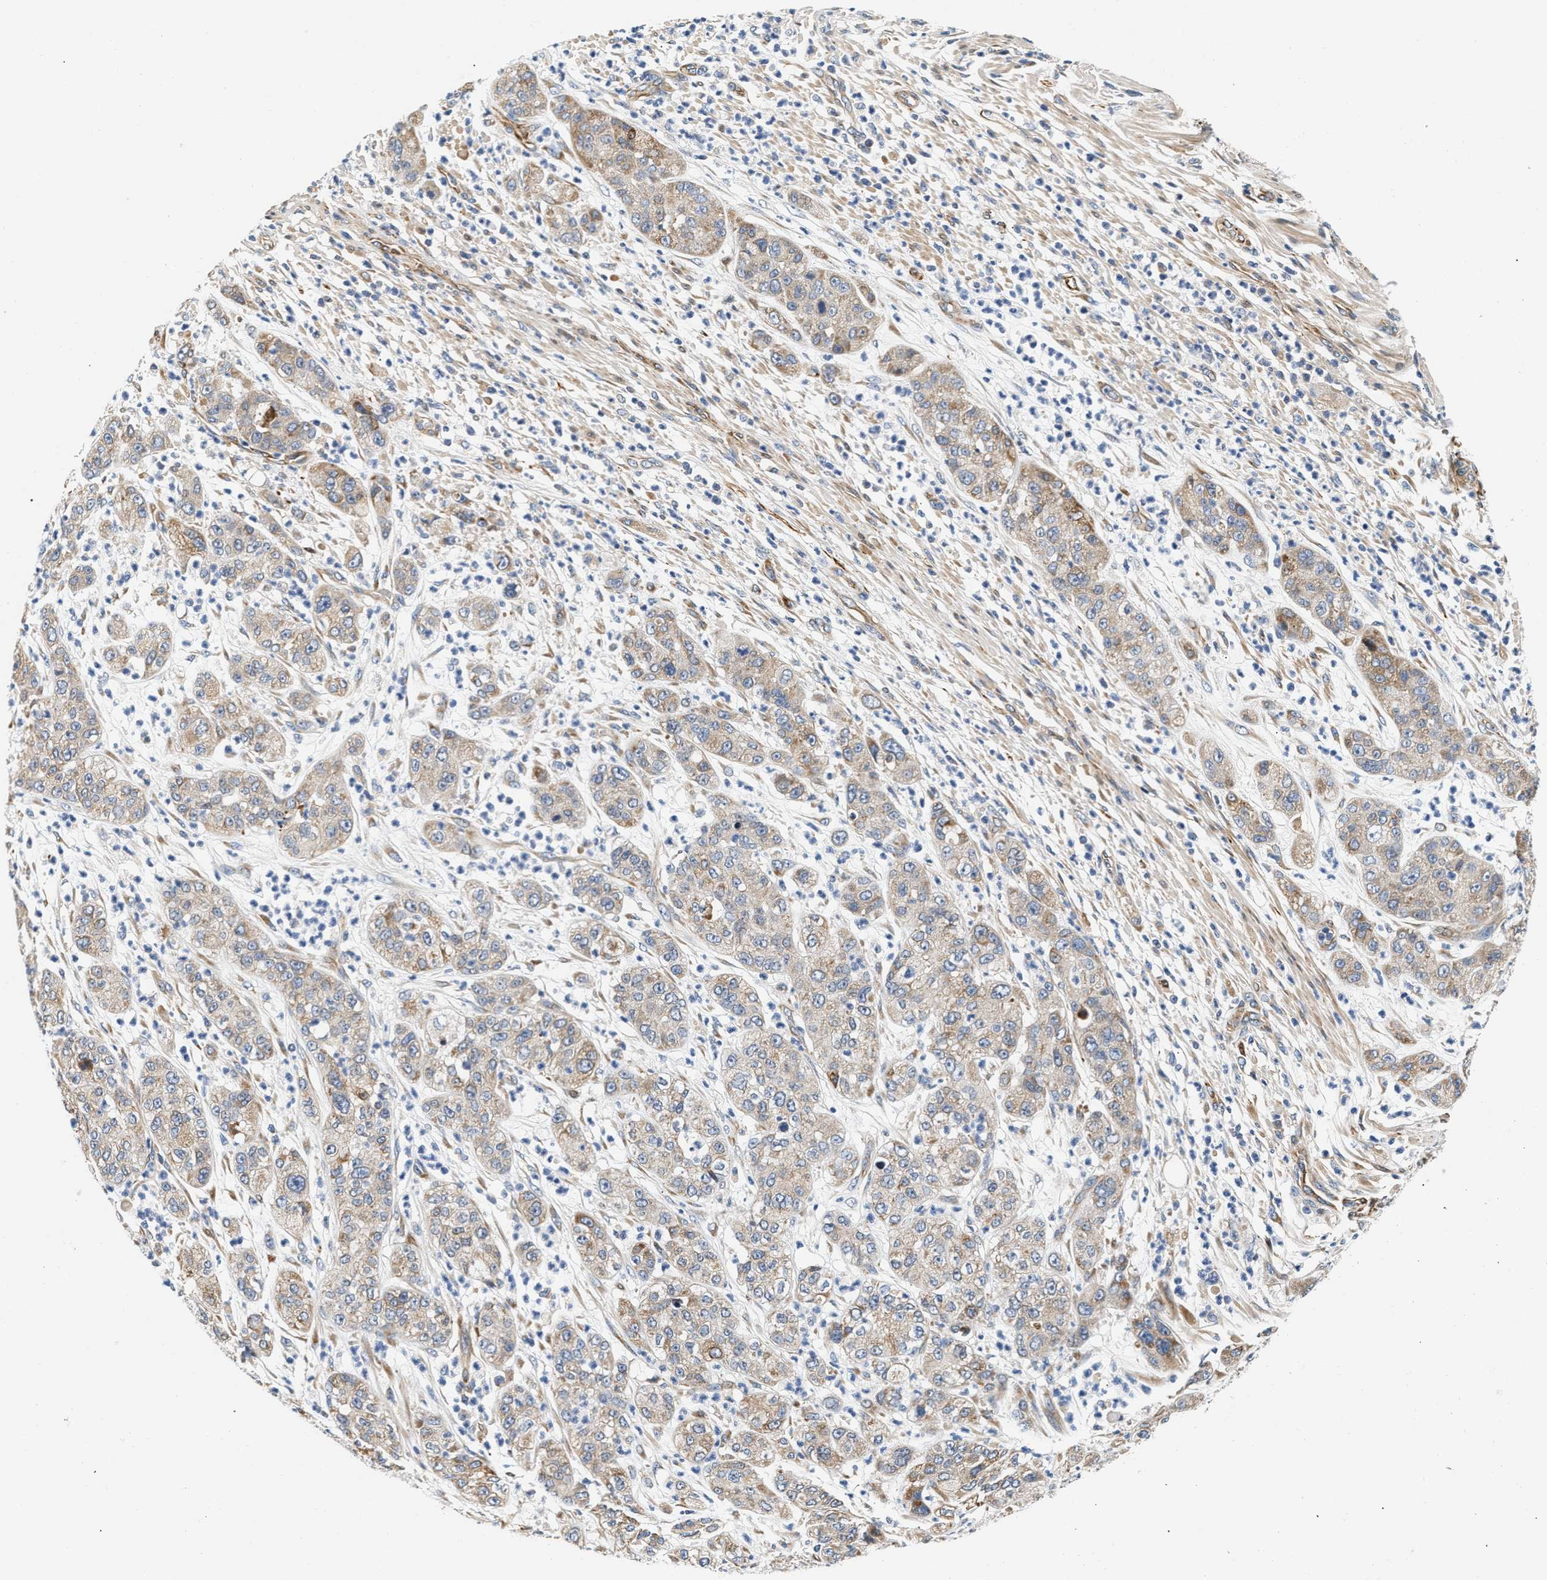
{"staining": {"intensity": "weak", "quantity": ">75%", "location": "cytoplasmic/membranous"}, "tissue": "pancreatic cancer", "cell_type": "Tumor cells", "image_type": "cancer", "snomed": [{"axis": "morphology", "description": "Adenocarcinoma, NOS"}, {"axis": "topography", "description": "Pancreas"}], "caption": "Pancreatic cancer (adenocarcinoma) was stained to show a protein in brown. There is low levels of weak cytoplasmic/membranous positivity in about >75% of tumor cells.", "gene": "IFT74", "patient": {"sex": "female", "age": 78}}